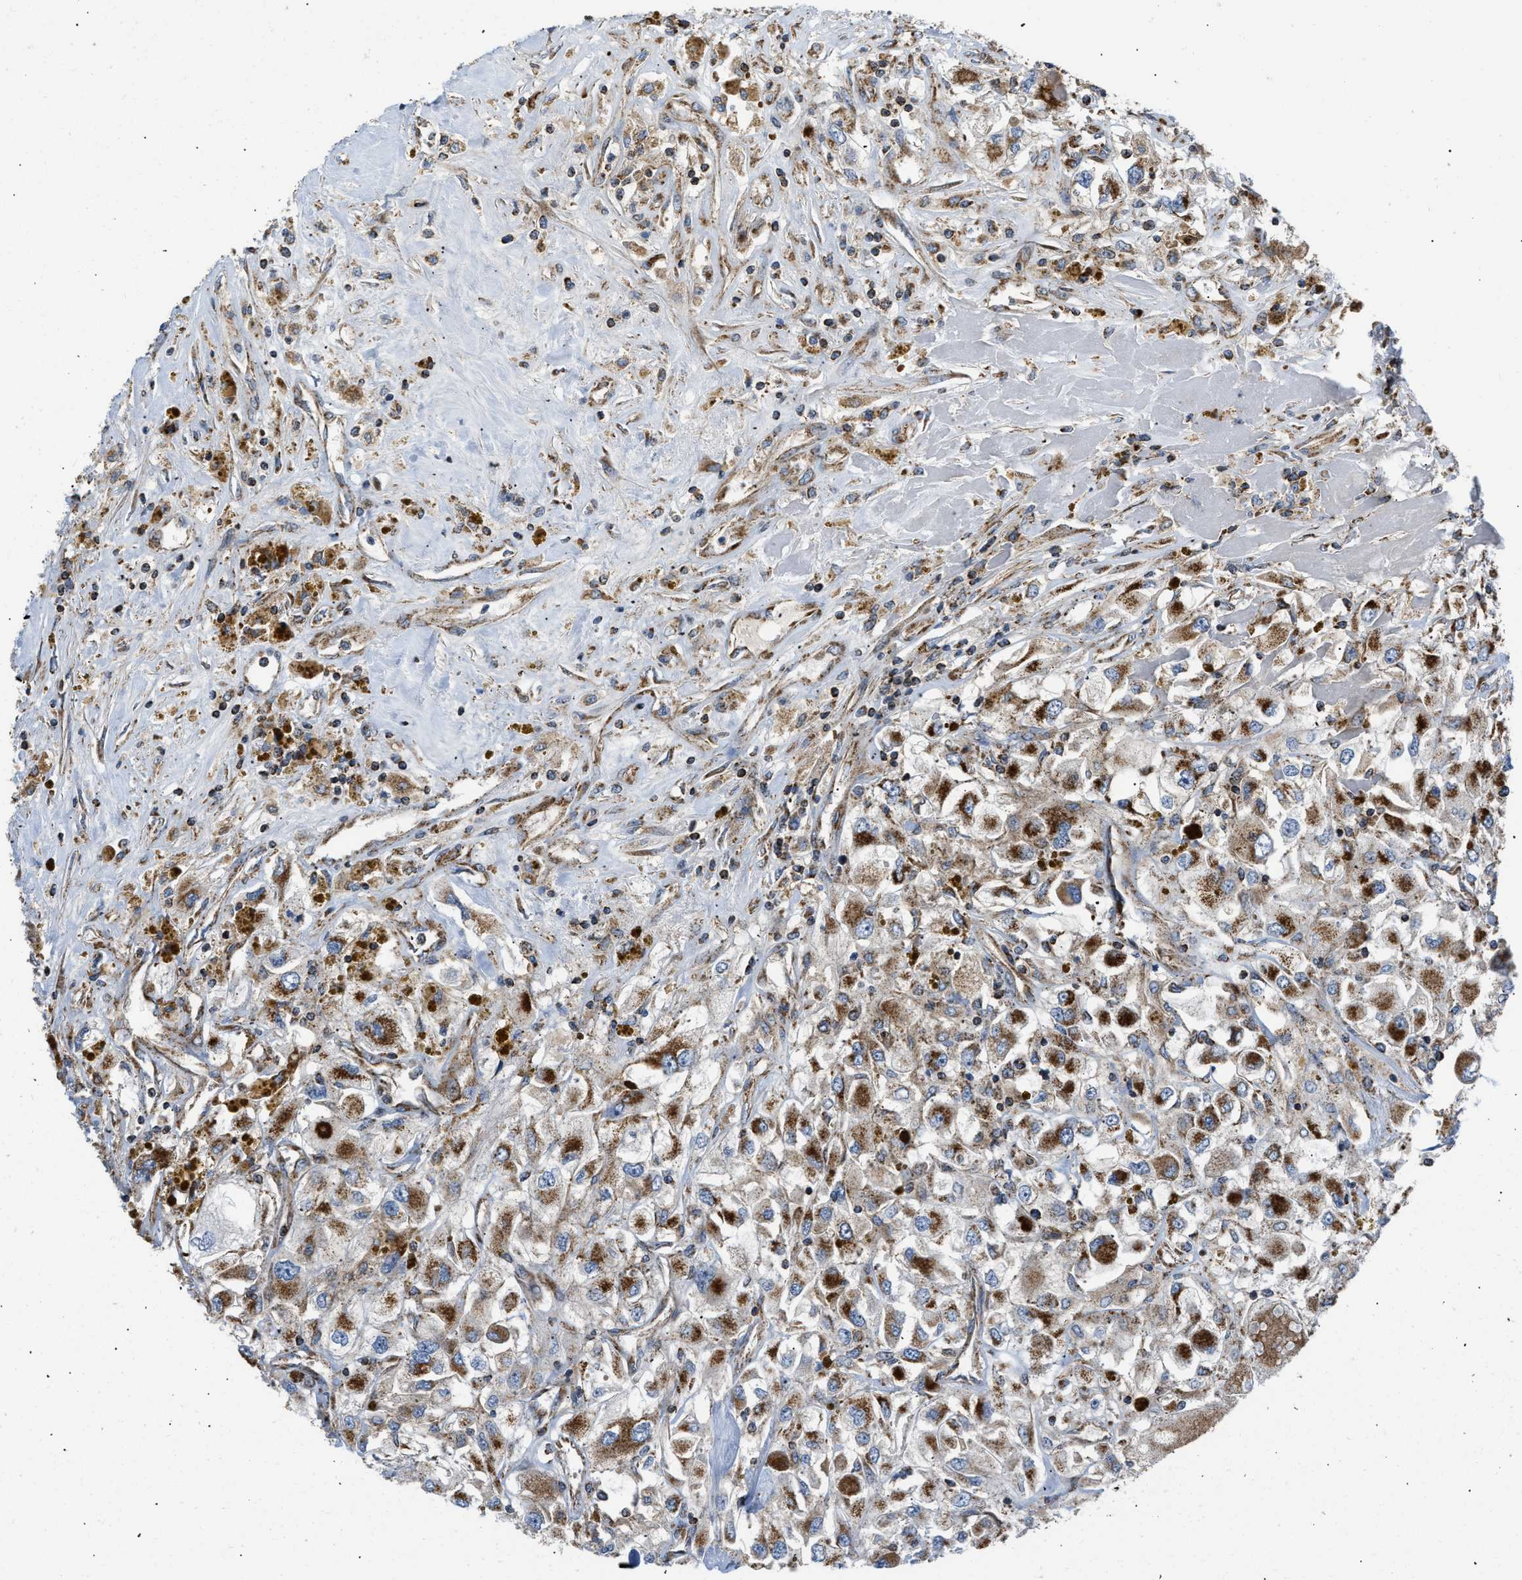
{"staining": {"intensity": "strong", "quantity": ">75%", "location": "cytoplasmic/membranous"}, "tissue": "renal cancer", "cell_type": "Tumor cells", "image_type": "cancer", "snomed": [{"axis": "morphology", "description": "Adenocarcinoma, NOS"}, {"axis": "topography", "description": "Kidney"}], "caption": "Human renal cancer (adenocarcinoma) stained for a protein (brown) demonstrates strong cytoplasmic/membranous positive positivity in about >75% of tumor cells.", "gene": "OPTN", "patient": {"sex": "female", "age": 52}}